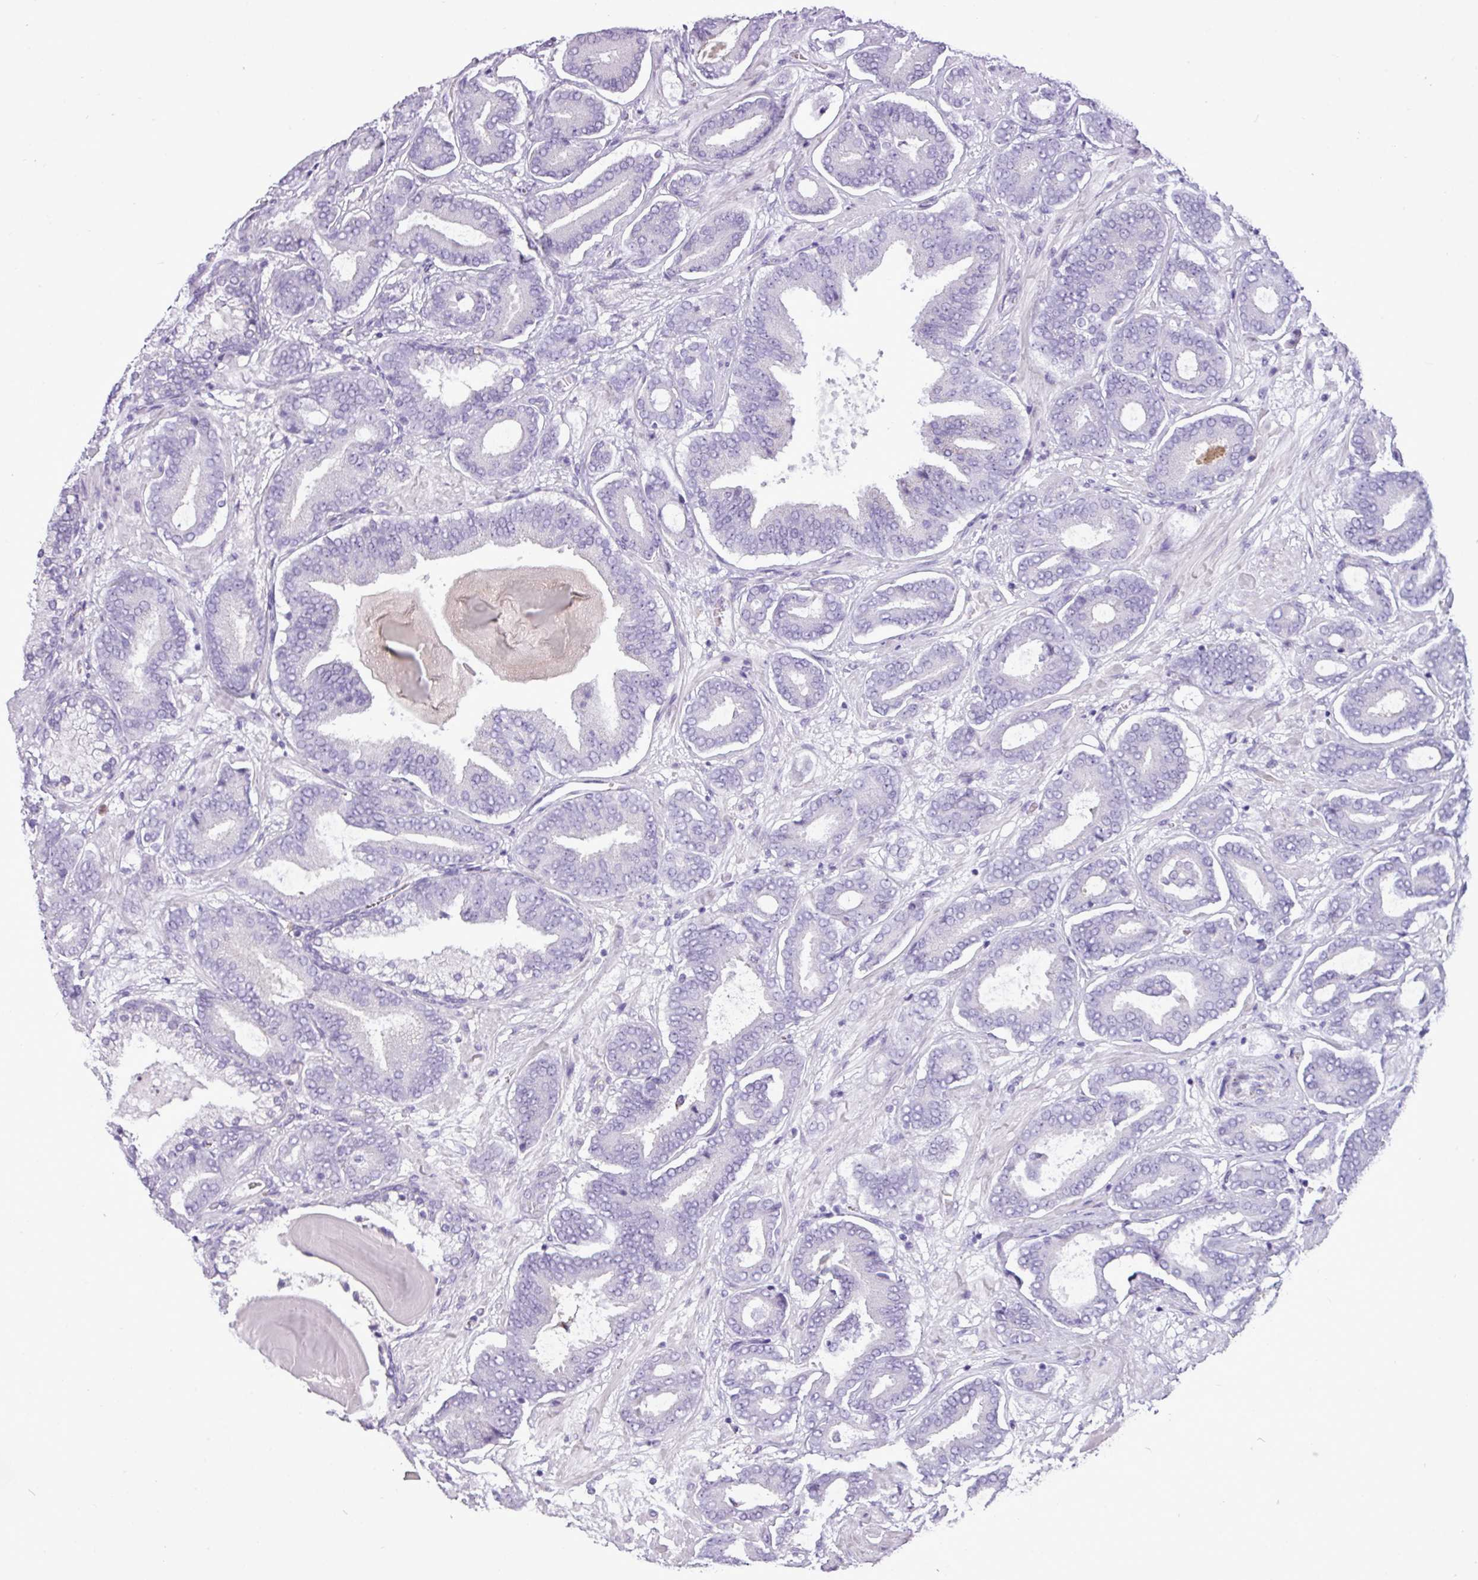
{"staining": {"intensity": "negative", "quantity": "none", "location": "none"}, "tissue": "prostate cancer", "cell_type": "Tumor cells", "image_type": "cancer", "snomed": [{"axis": "morphology", "description": "Adenocarcinoma, Low grade"}, {"axis": "topography", "description": "Prostate and seminal vesicle, NOS"}], "caption": "IHC of prostate low-grade adenocarcinoma shows no expression in tumor cells.", "gene": "FAM43A", "patient": {"sex": "male", "age": 61}}